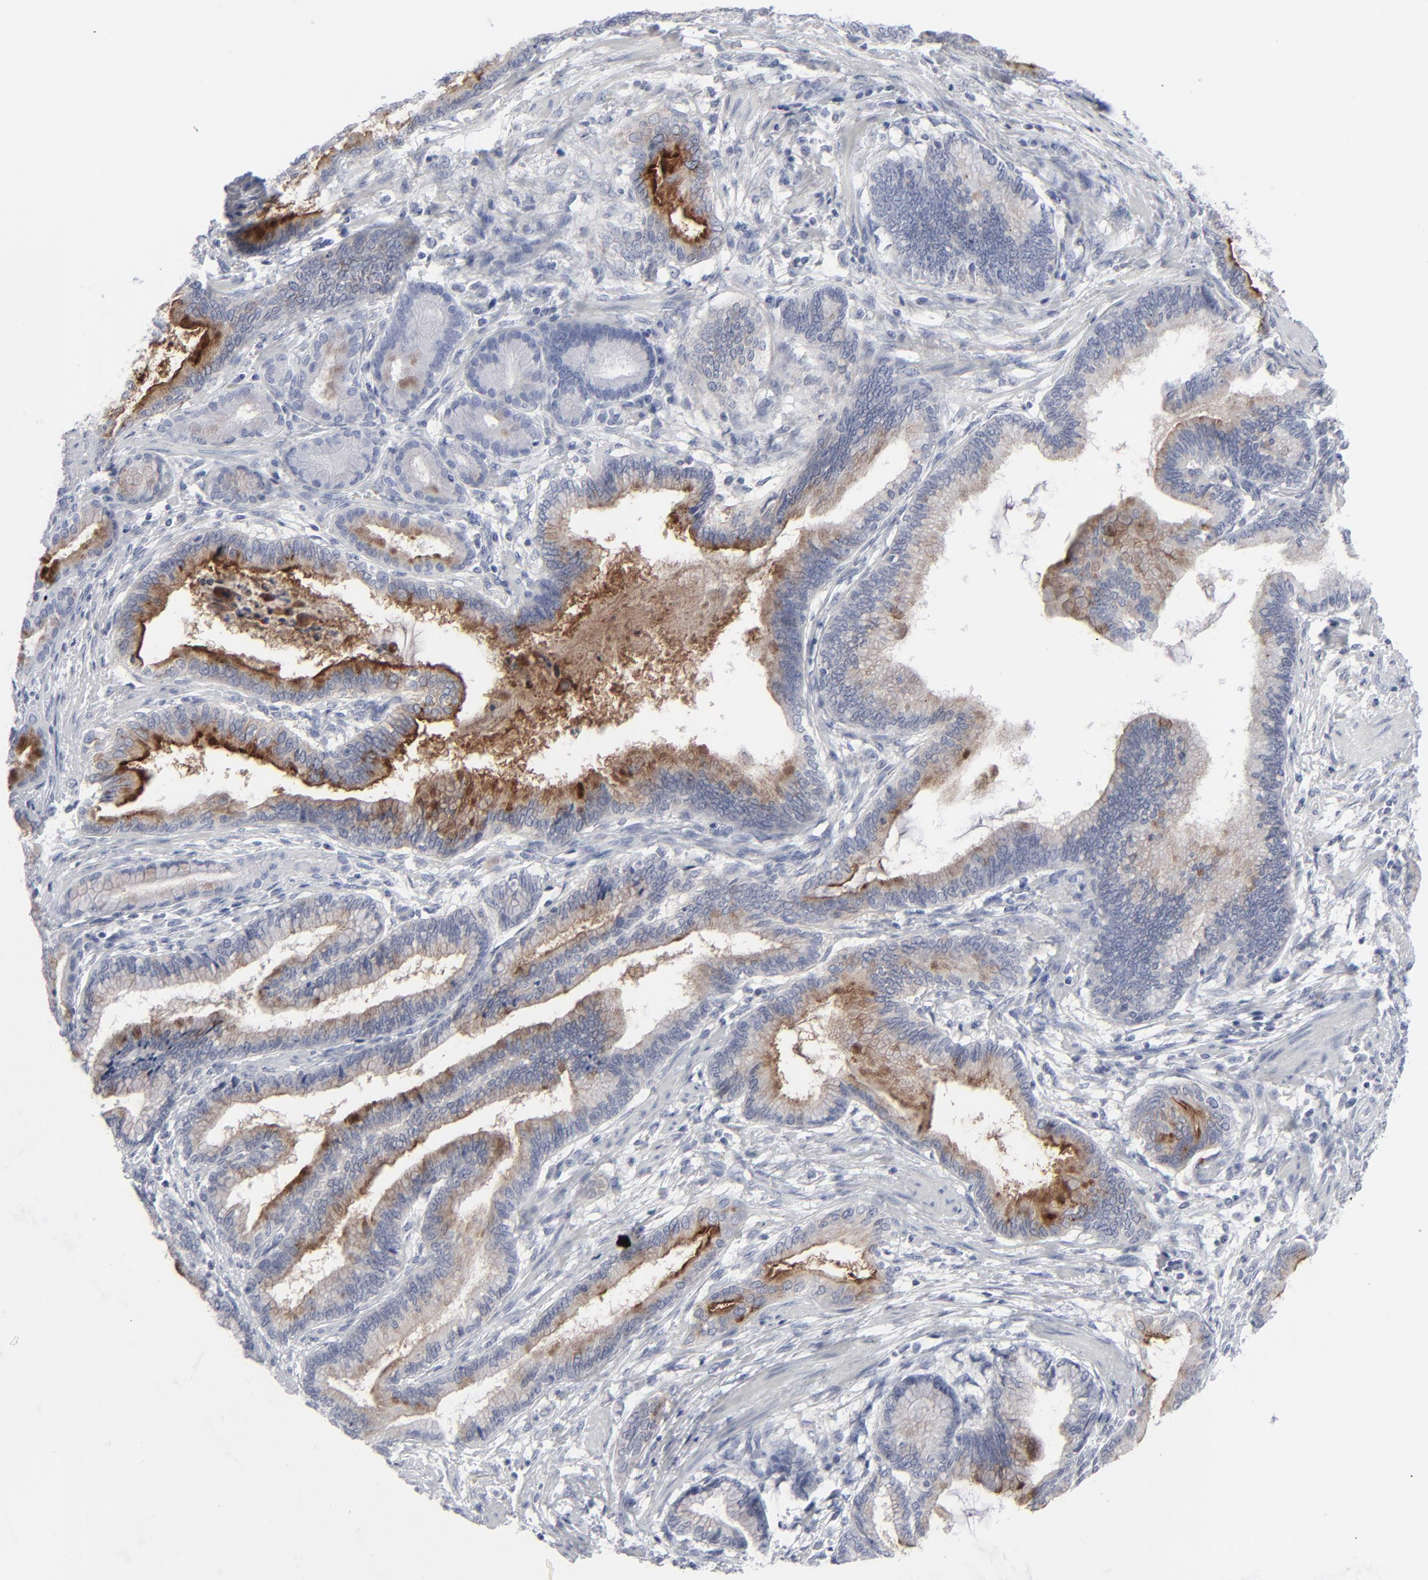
{"staining": {"intensity": "moderate", "quantity": "25%-75%", "location": "cytoplasmic/membranous"}, "tissue": "pancreatic cancer", "cell_type": "Tumor cells", "image_type": "cancer", "snomed": [{"axis": "morphology", "description": "Adenocarcinoma, NOS"}, {"axis": "topography", "description": "Pancreas"}], "caption": "Moderate cytoplasmic/membranous protein positivity is appreciated in about 25%-75% of tumor cells in adenocarcinoma (pancreatic). (DAB = brown stain, brightfield microscopy at high magnification).", "gene": "MSLN", "patient": {"sex": "female", "age": 64}}